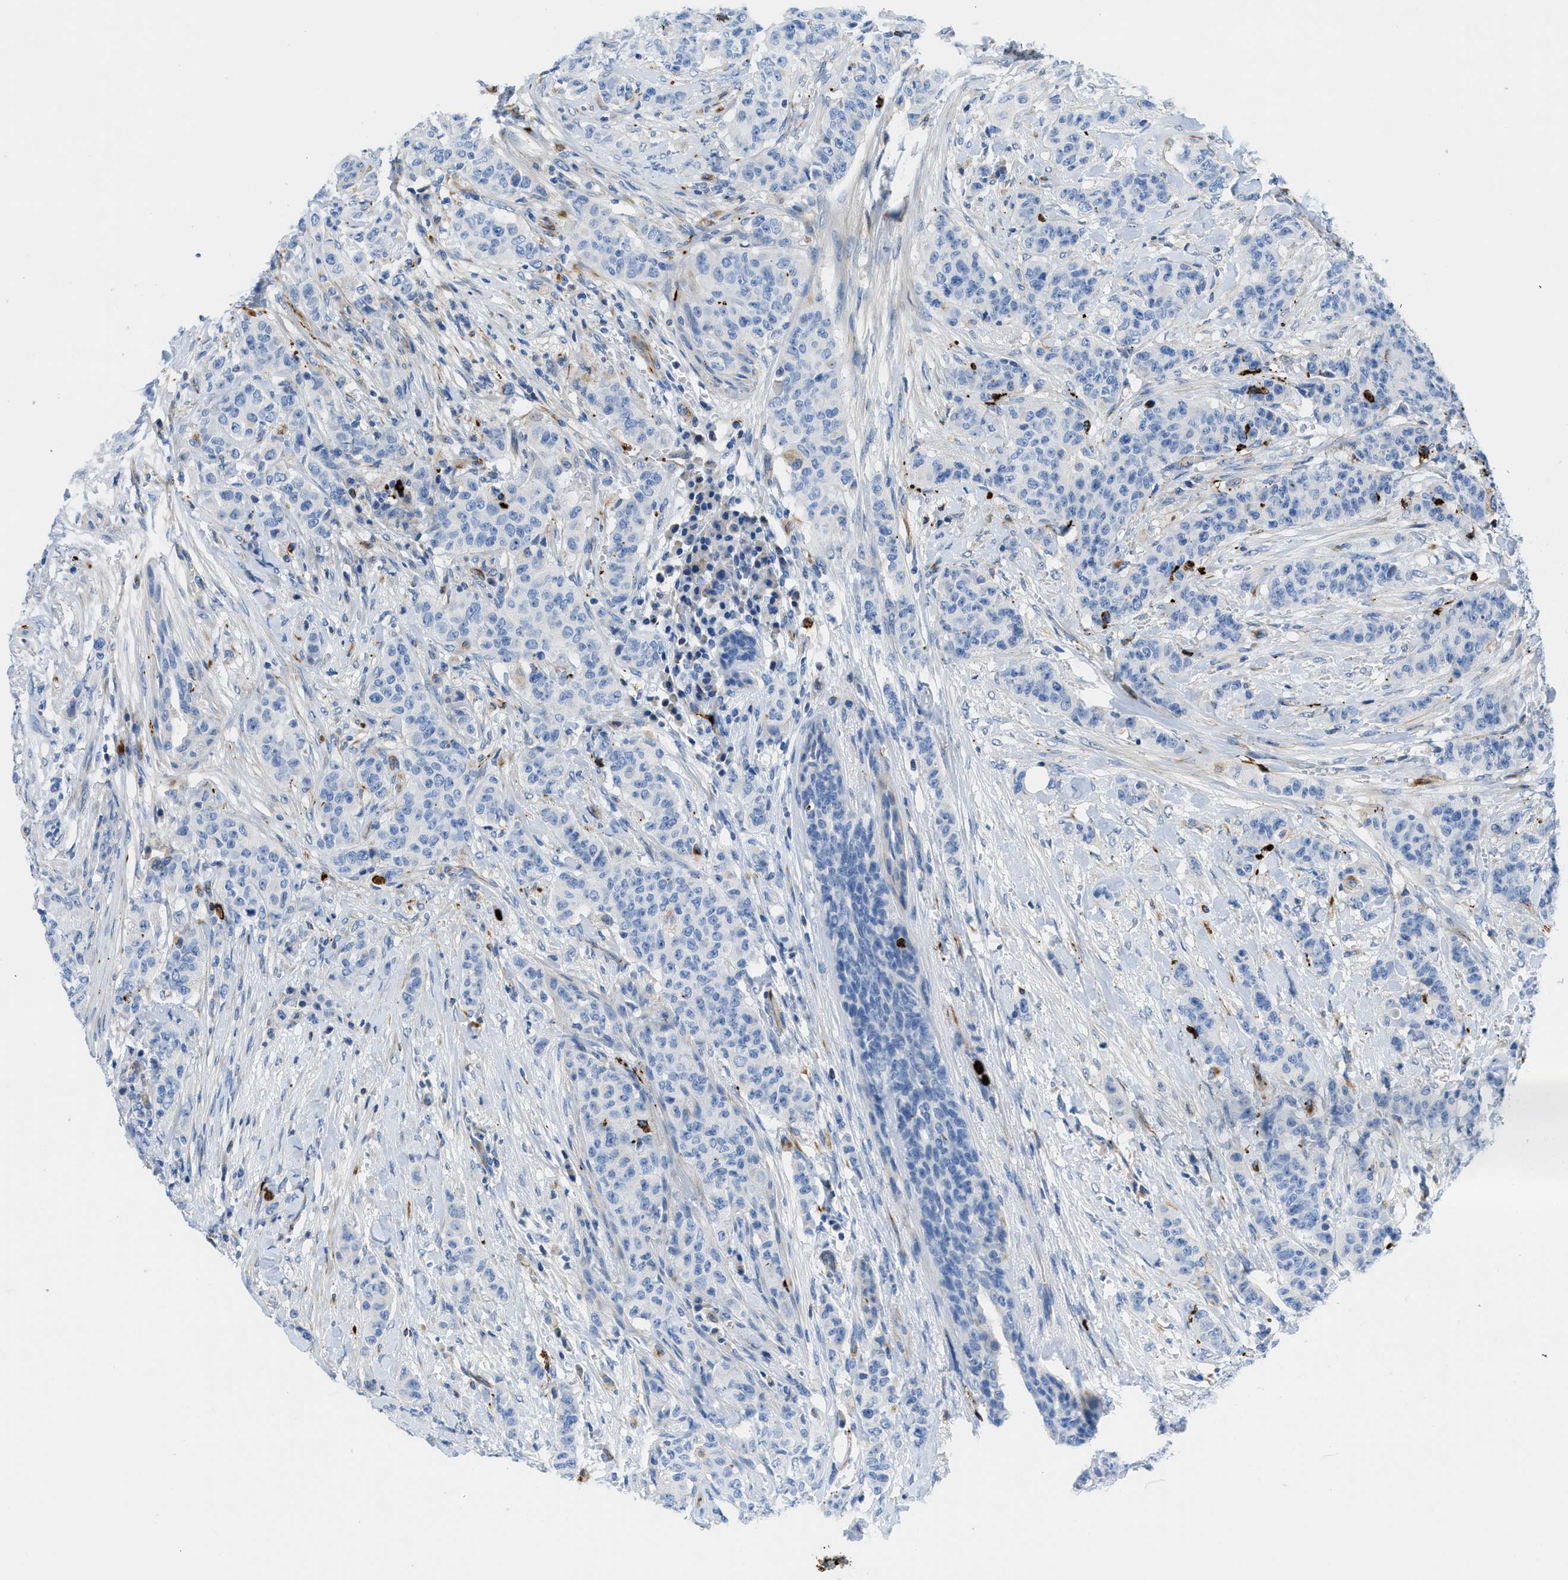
{"staining": {"intensity": "negative", "quantity": "none", "location": "none"}, "tissue": "breast cancer", "cell_type": "Tumor cells", "image_type": "cancer", "snomed": [{"axis": "morphology", "description": "Normal tissue, NOS"}, {"axis": "morphology", "description": "Duct carcinoma"}, {"axis": "topography", "description": "Breast"}], "caption": "Image shows no significant protein positivity in tumor cells of breast cancer (invasive ductal carcinoma).", "gene": "XCR1", "patient": {"sex": "female", "age": 40}}